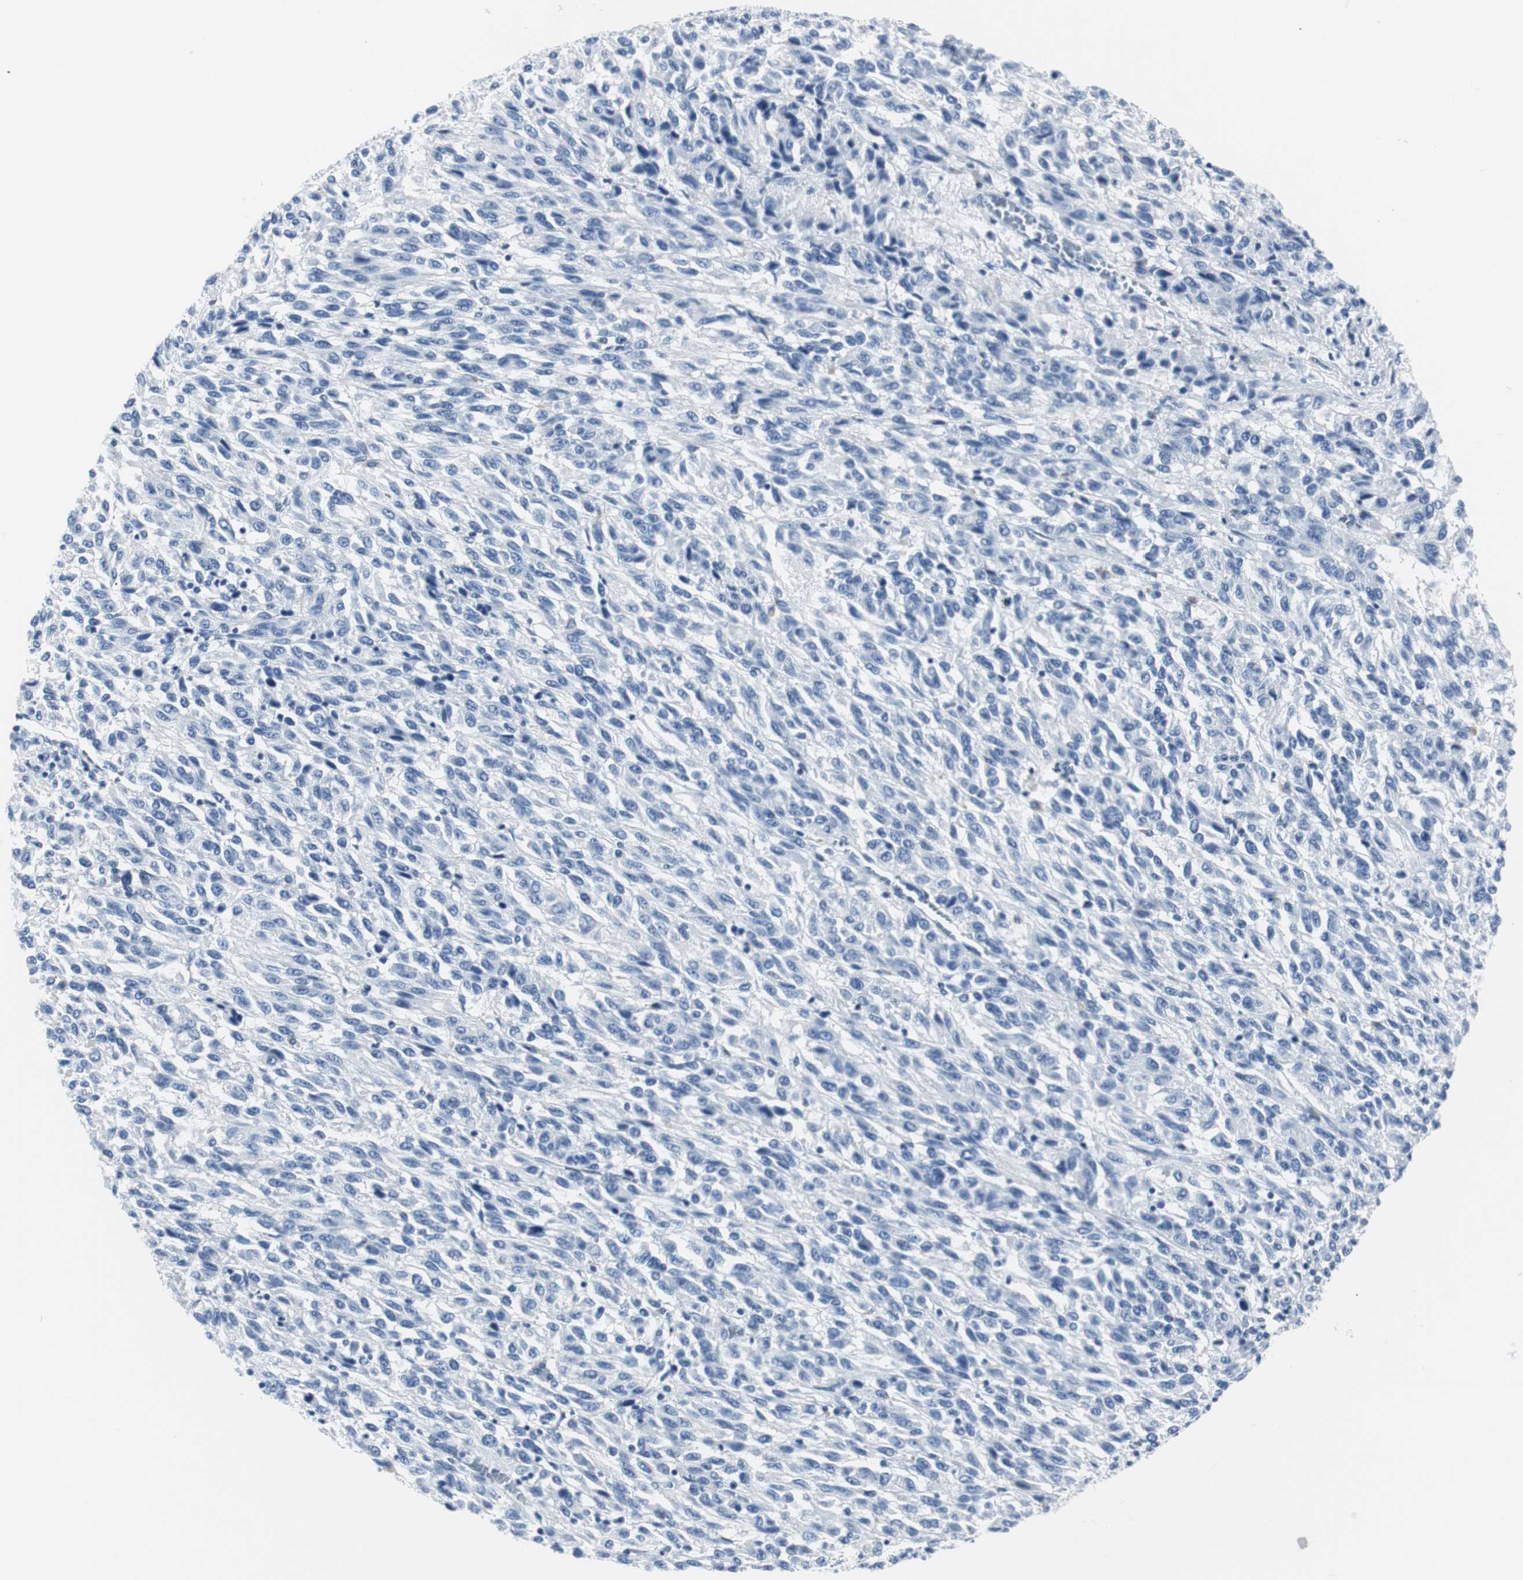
{"staining": {"intensity": "negative", "quantity": "none", "location": "none"}, "tissue": "melanoma", "cell_type": "Tumor cells", "image_type": "cancer", "snomed": [{"axis": "morphology", "description": "Malignant melanoma, Metastatic site"}, {"axis": "topography", "description": "Lung"}], "caption": "High power microscopy micrograph of an immunohistochemistry (IHC) image of malignant melanoma (metastatic site), revealing no significant positivity in tumor cells.", "gene": "GAP43", "patient": {"sex": "male", "age": 64}}